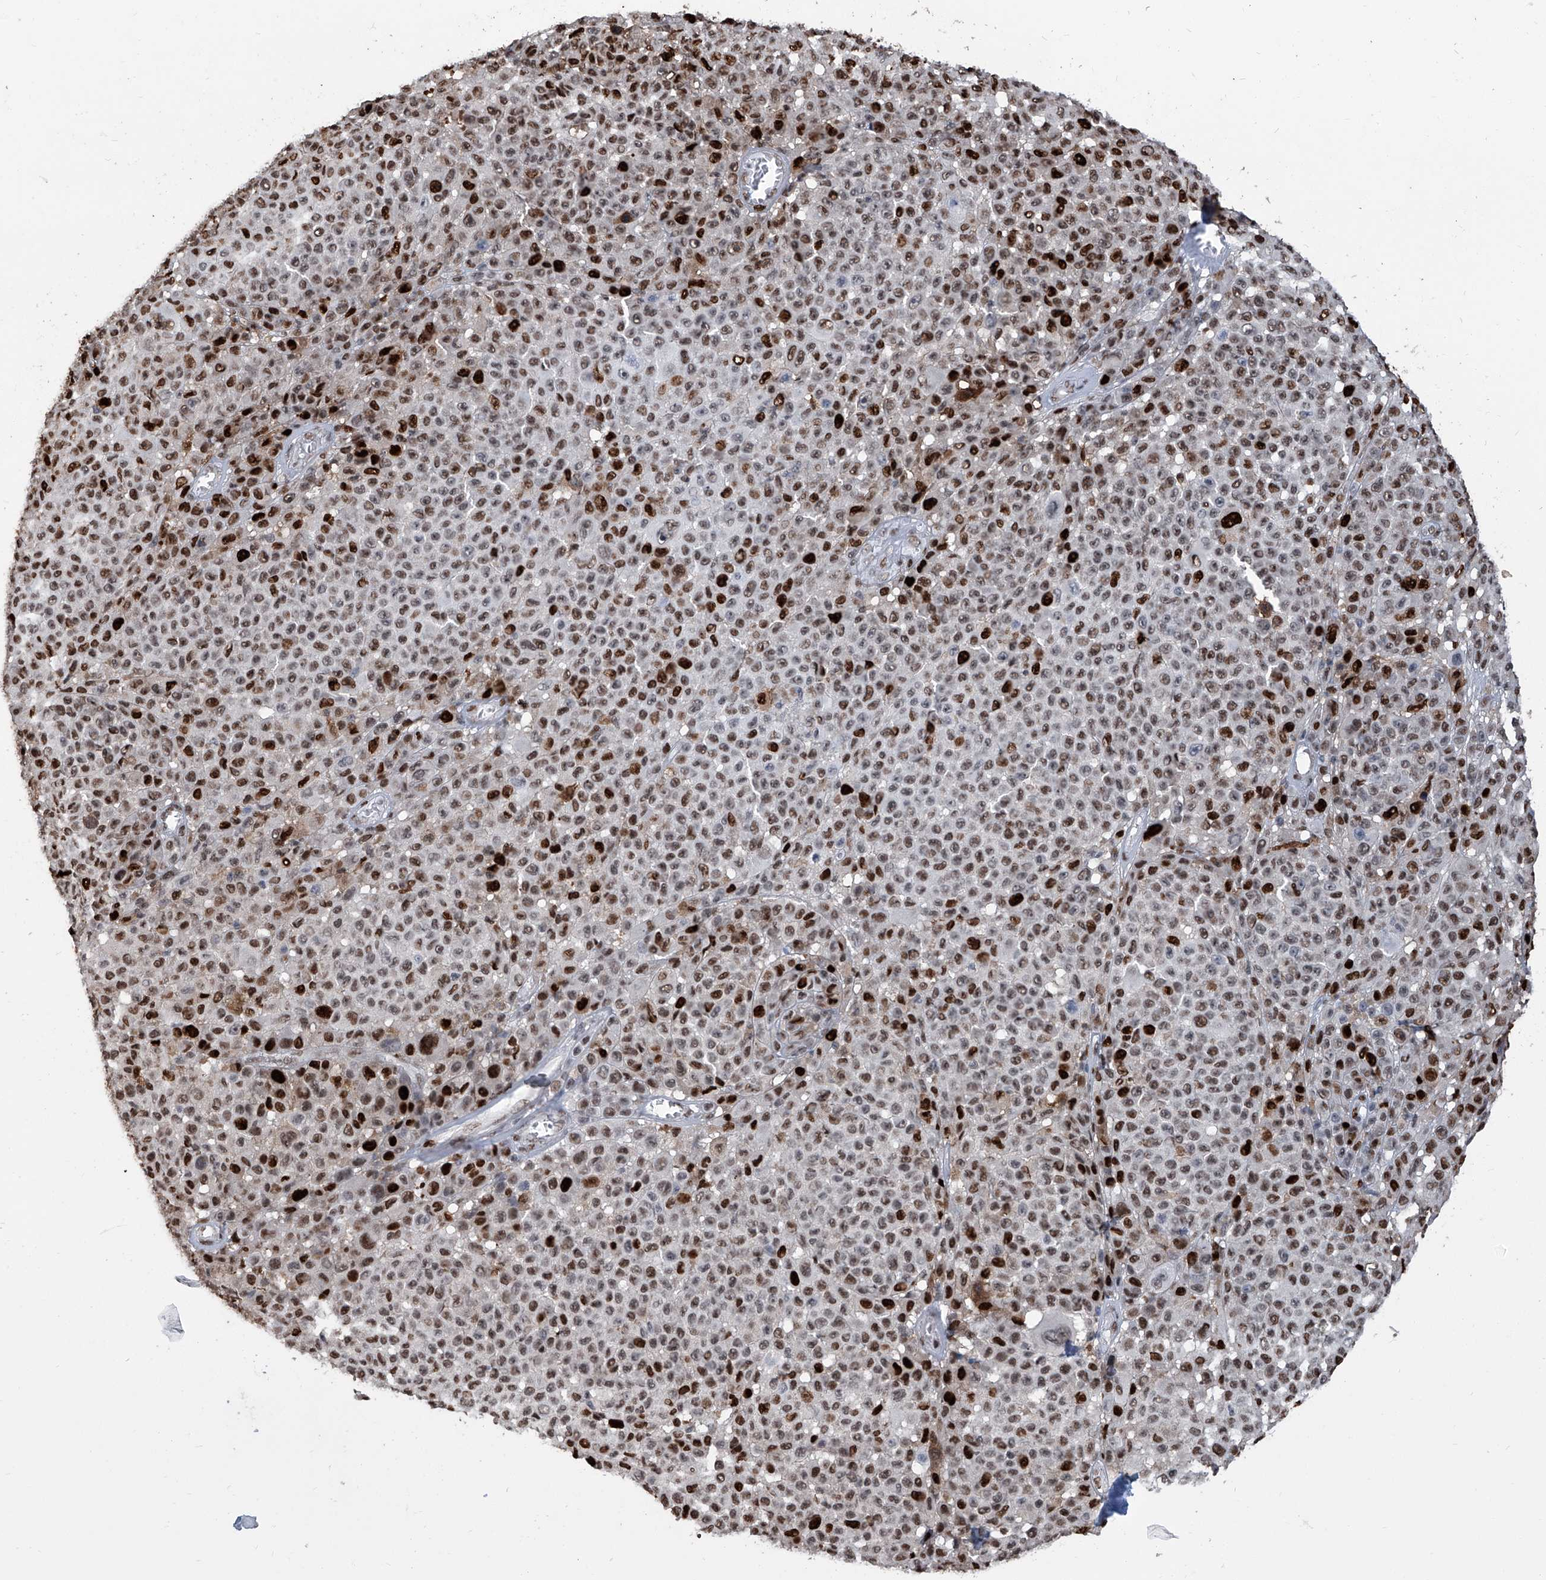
{"staining": {"intensity": "strong", "quantity": ">75%", "location": "nuclear"}, "tissue": "melanoma", "cell_type": "Tumor cells", "image_type": "cancer", "snomed": [{"axis": "morphology", "description": "Malignant melanoma, NOS"}, {"axis": "topography", "description": "Skin"}], "caption": "Immunohistochemistry (IHC) (DAB) staining of human malignant melanoma exhibits strong nuclear protein expression in about >75% of tumor cells.", "gene": "PCNA", "patient": {"sex": "female", "age": 94}}